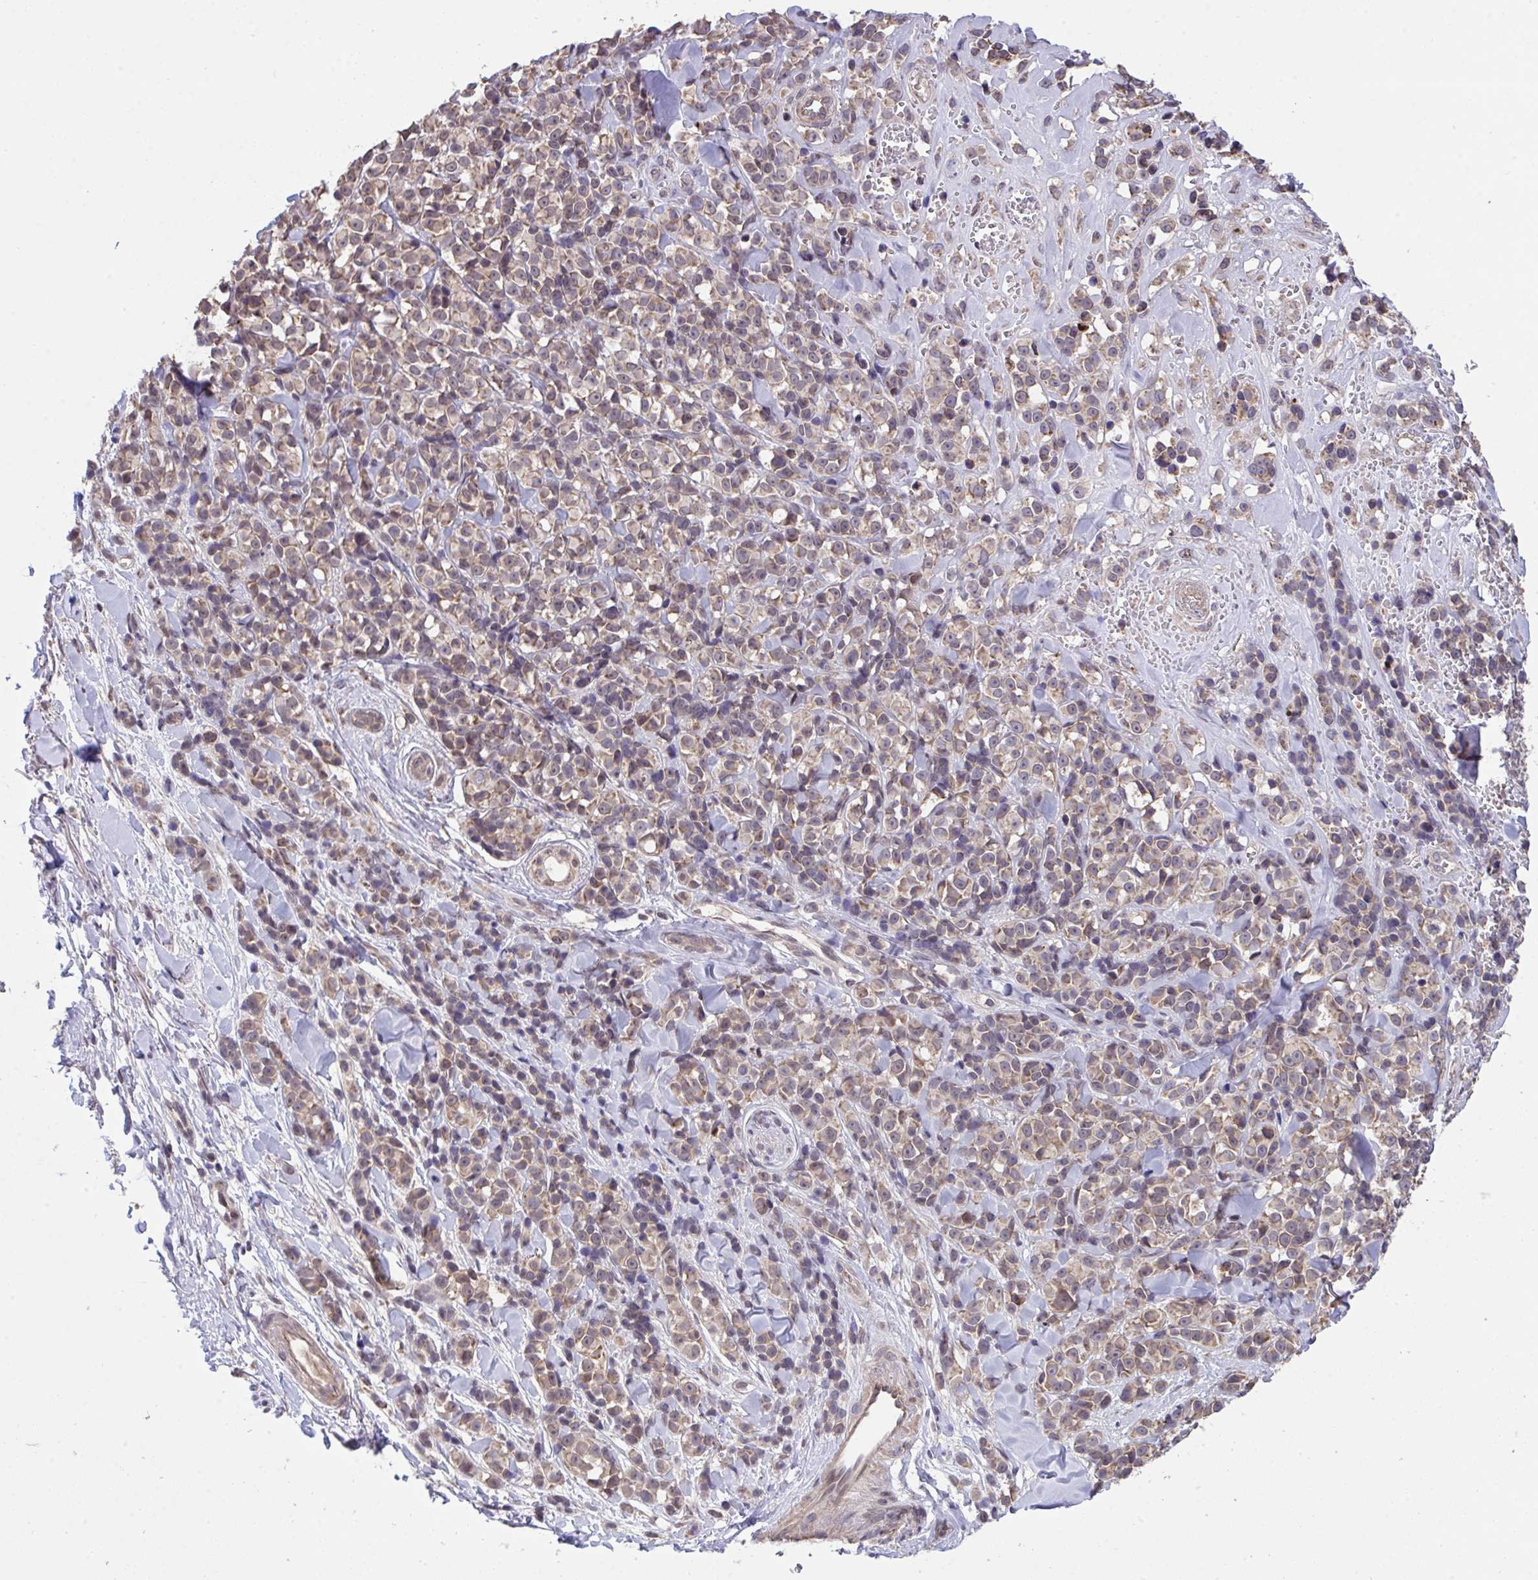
{"staining": {"intensity": "weak", "quantity": "25%-75%", "location": "cytoplasmic/membranous"}, "tissue": "melanoma", "cell_type": "Tumor cells", "image_type": "cancer", "snomed": [{"axis": "morphology", "description": "Malignant melanoma, NOS"}, {"axis": "topography", "description": "Skin"}], "caption": "Tumor cells demonstrate low levels of weak cytoplasmic/membranous staining in approximately 25%-75% of cells in melanoma.", "gene": "PPM1H", "patient": {"sex": "male", "age": 85}}